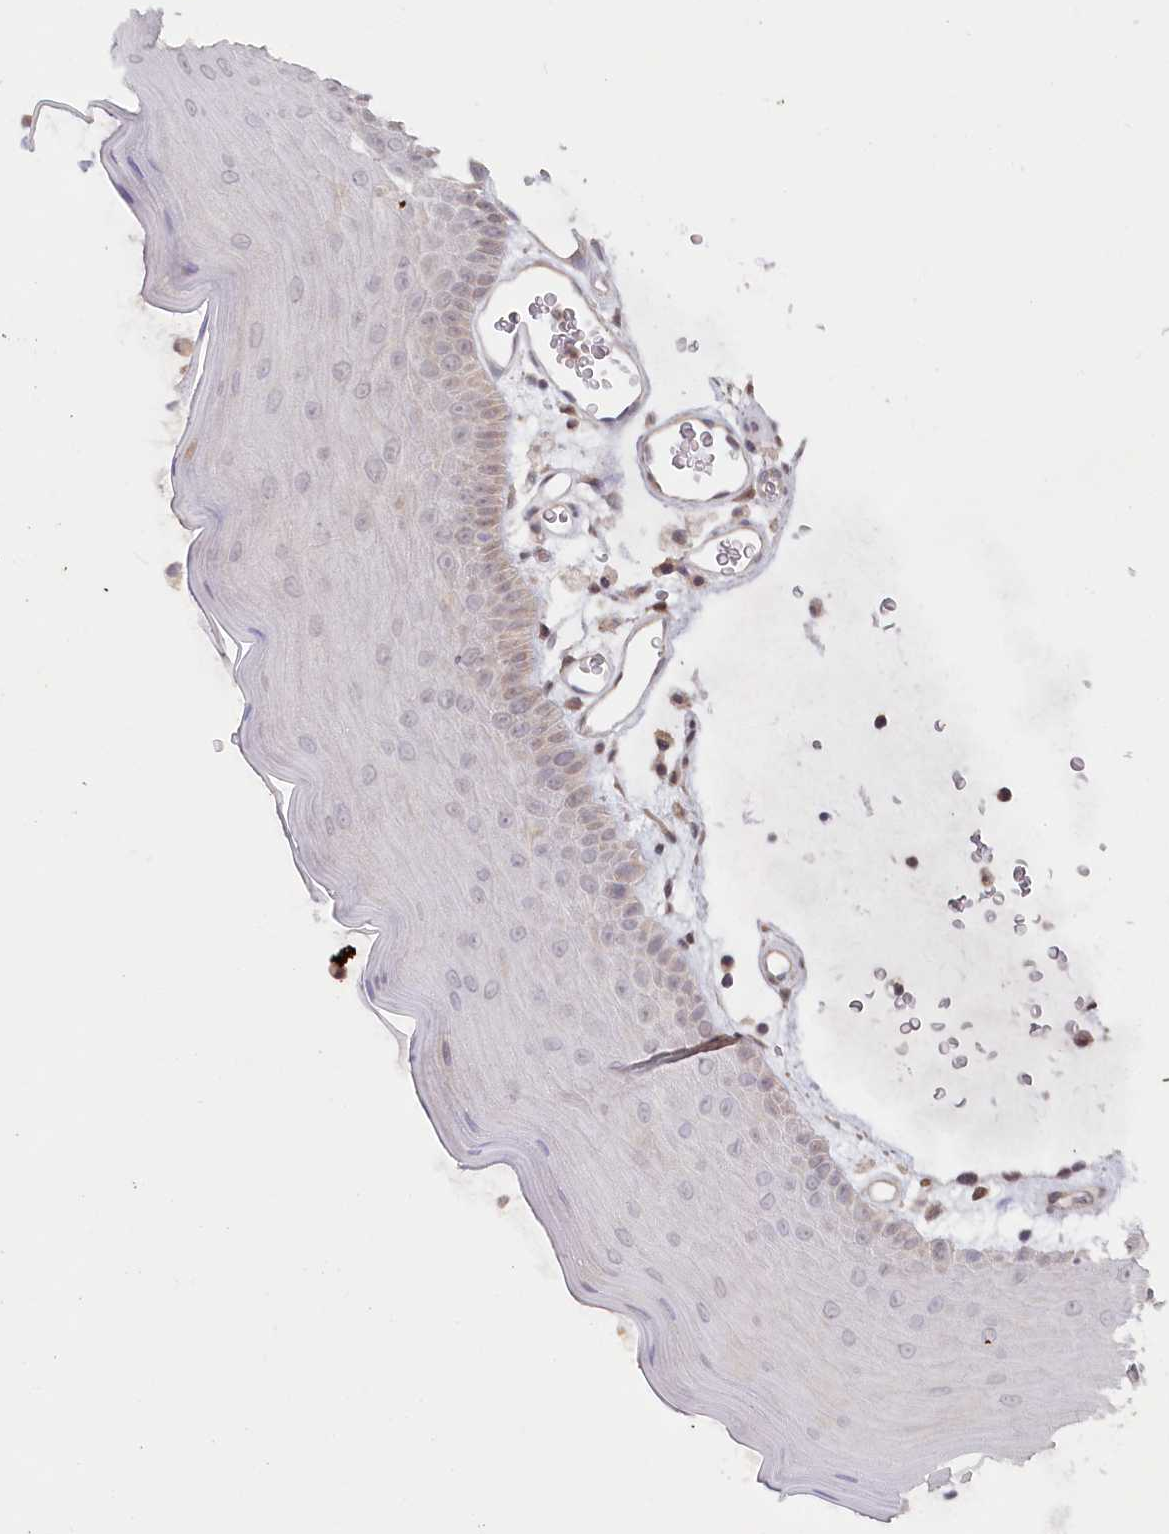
{"staining": {"intensity": "negative", "quantity": "none", "location": "none"}, "tissue": "oral mucosa", "cell_type": "Squamous epithelial cells", "image_type": "normal", "snomed": [{"axis": "morphology", "description": "Normal tissue, NOS"}, {"axis": "topography", "description": "Oral tissue"}], "caption": "High magnification brightfield microscopy of unremarkable oral mucosa stained with DAB (brown) and counterstained with hematoxylin (blue): squamous epithelial cells show no significant positivity. Nuclei are stained in blue.", "gene": "AAMDC", "patient": {"sex": "male", "age": 13}}